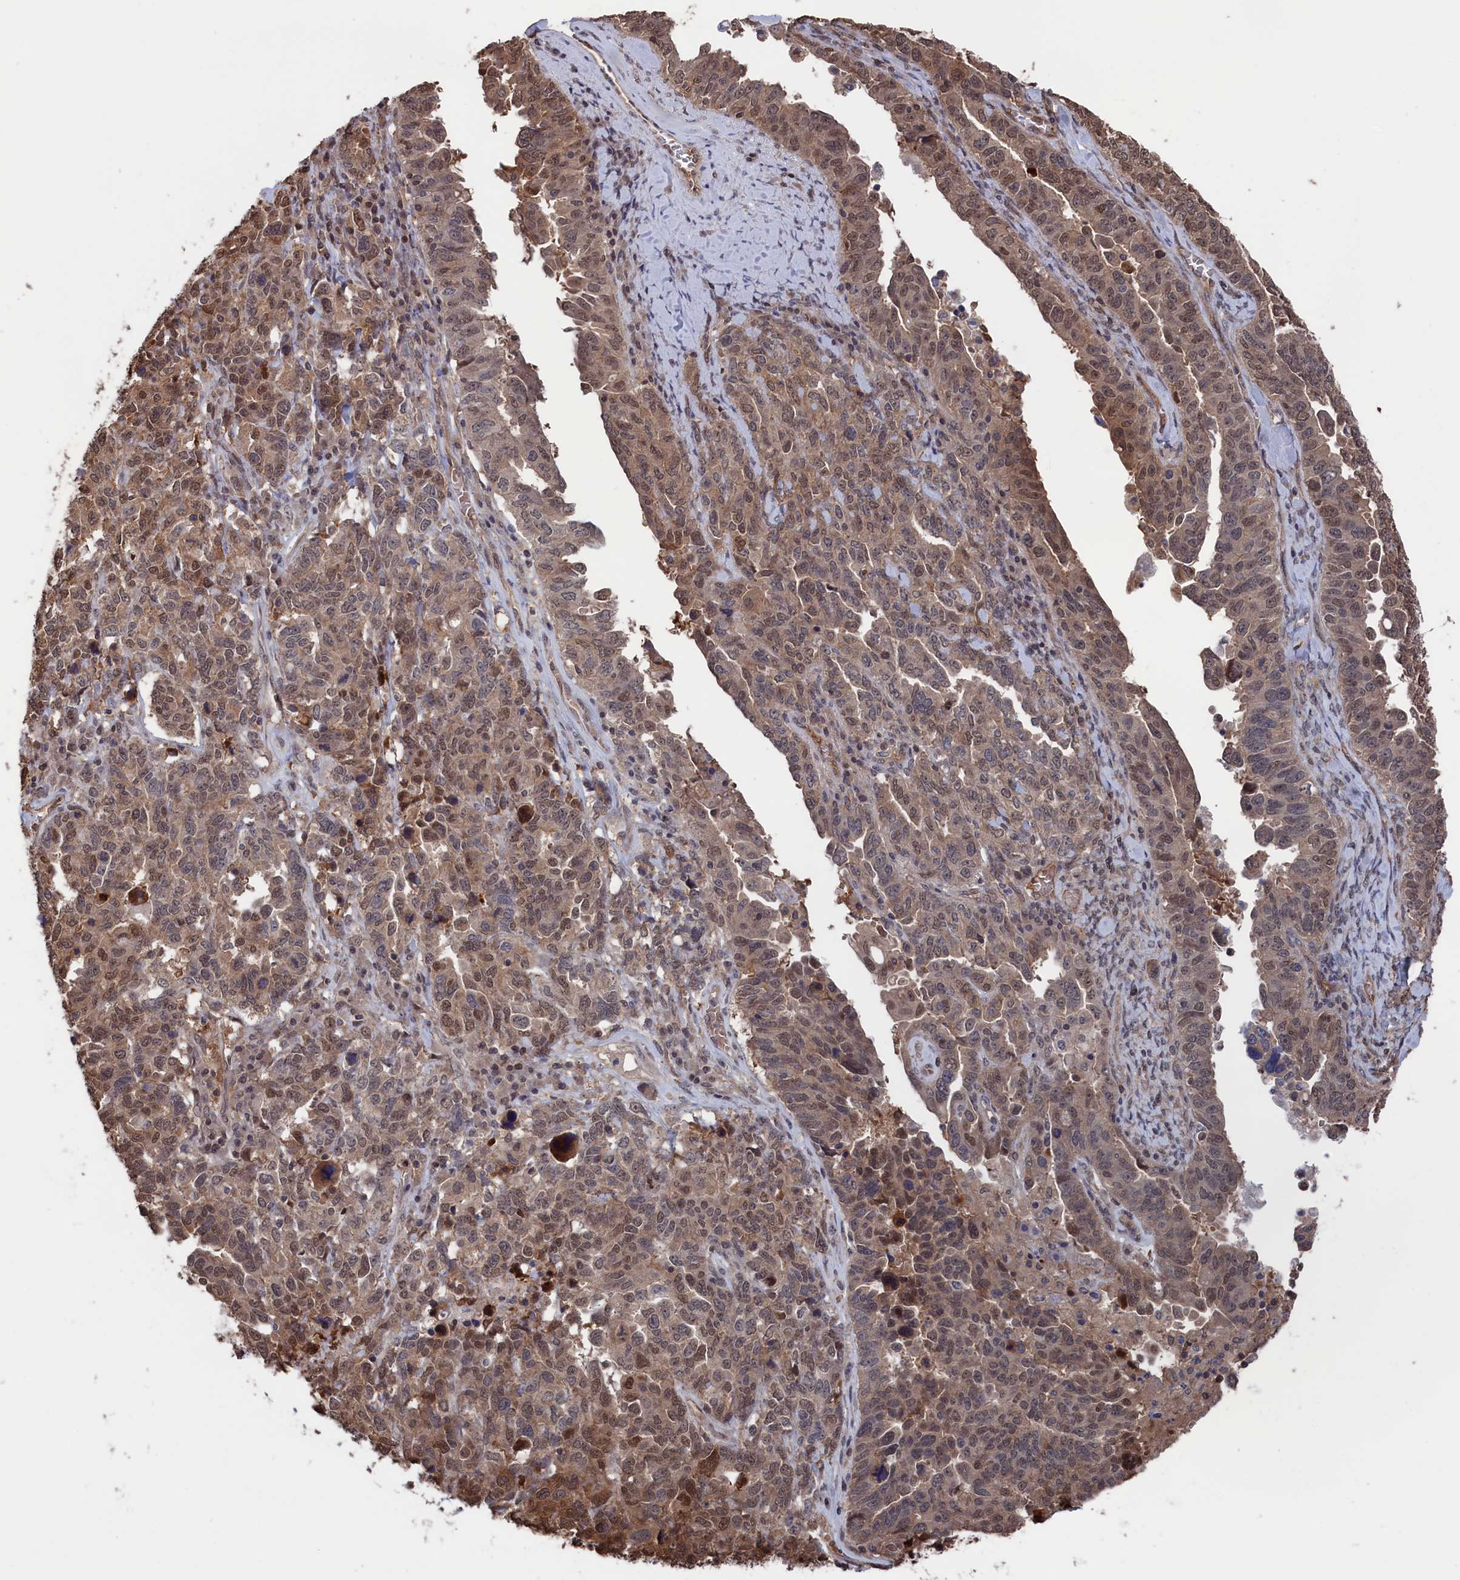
{"staining": {"intensity": "moderate", "quantity": ">75%", "location": "cytoplasmic/membranous,nuclear"}, "tissue": "ovarian cancer", "cell_type": "Tumor cells", "image_type": "cancer", "snomed": [{"axis": "morphology", "description": "Carcinoma, endometroid"}, {"axis": "topography", "description": "Ovary"}], "caption": "Endometroid carcinoma (ovarian) tissue demonstrates moderate cytoplasmic/membranous and nuclear positivity in approximately >75% of tumor cells, visualized by immunohistochemistry. (DAB (3,3'-diaminobenzidine) IHC, brown staining for protein, blue staining for nuclei).", "gene": "NUTF2", "patient": {"sex": "female", "age": 62}}